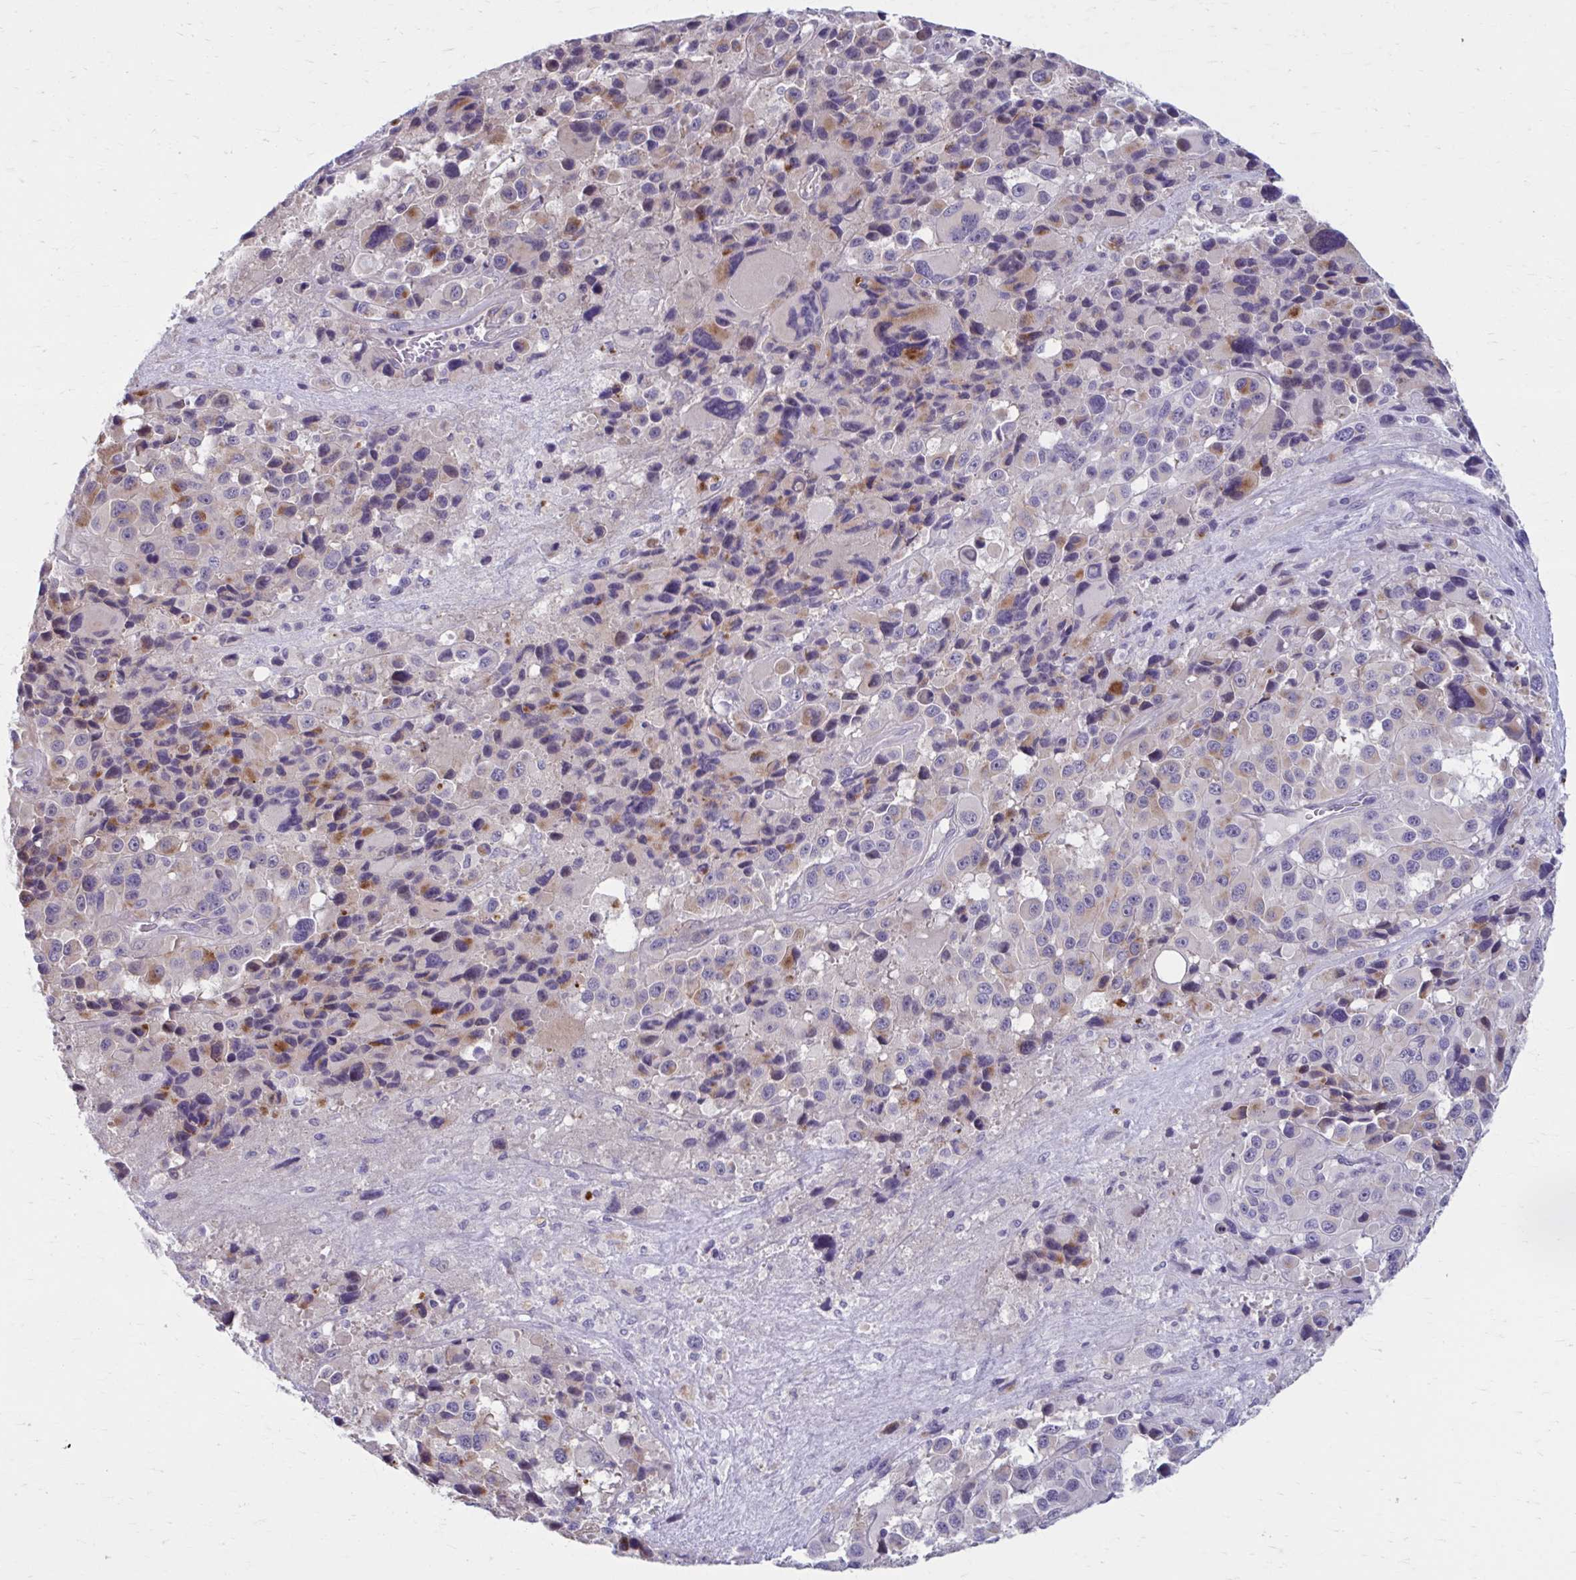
{"staining": {"intensity": "moderate", "quantity": "25%-75%", "location": "cytoplasmic/membranous,nuclear"}, "tissue": "melanoma", "cell_type": "Tumor cells", "image_type": "cancer", "snomed": [{"axis": "morphology", "description": "Malignant melanoma, Metastatic site"}, {"axis": "topography", "description": "Lymph node"}], "caption": "A photomicrograph of malignant melanoma (metastatic site) stained for a protein exhibits moderate cytoplasmic/membranous and nuclear brown staining in tumor cells.", "gene": "CHST3", "patient": {"sex": "female", "age": 65}}